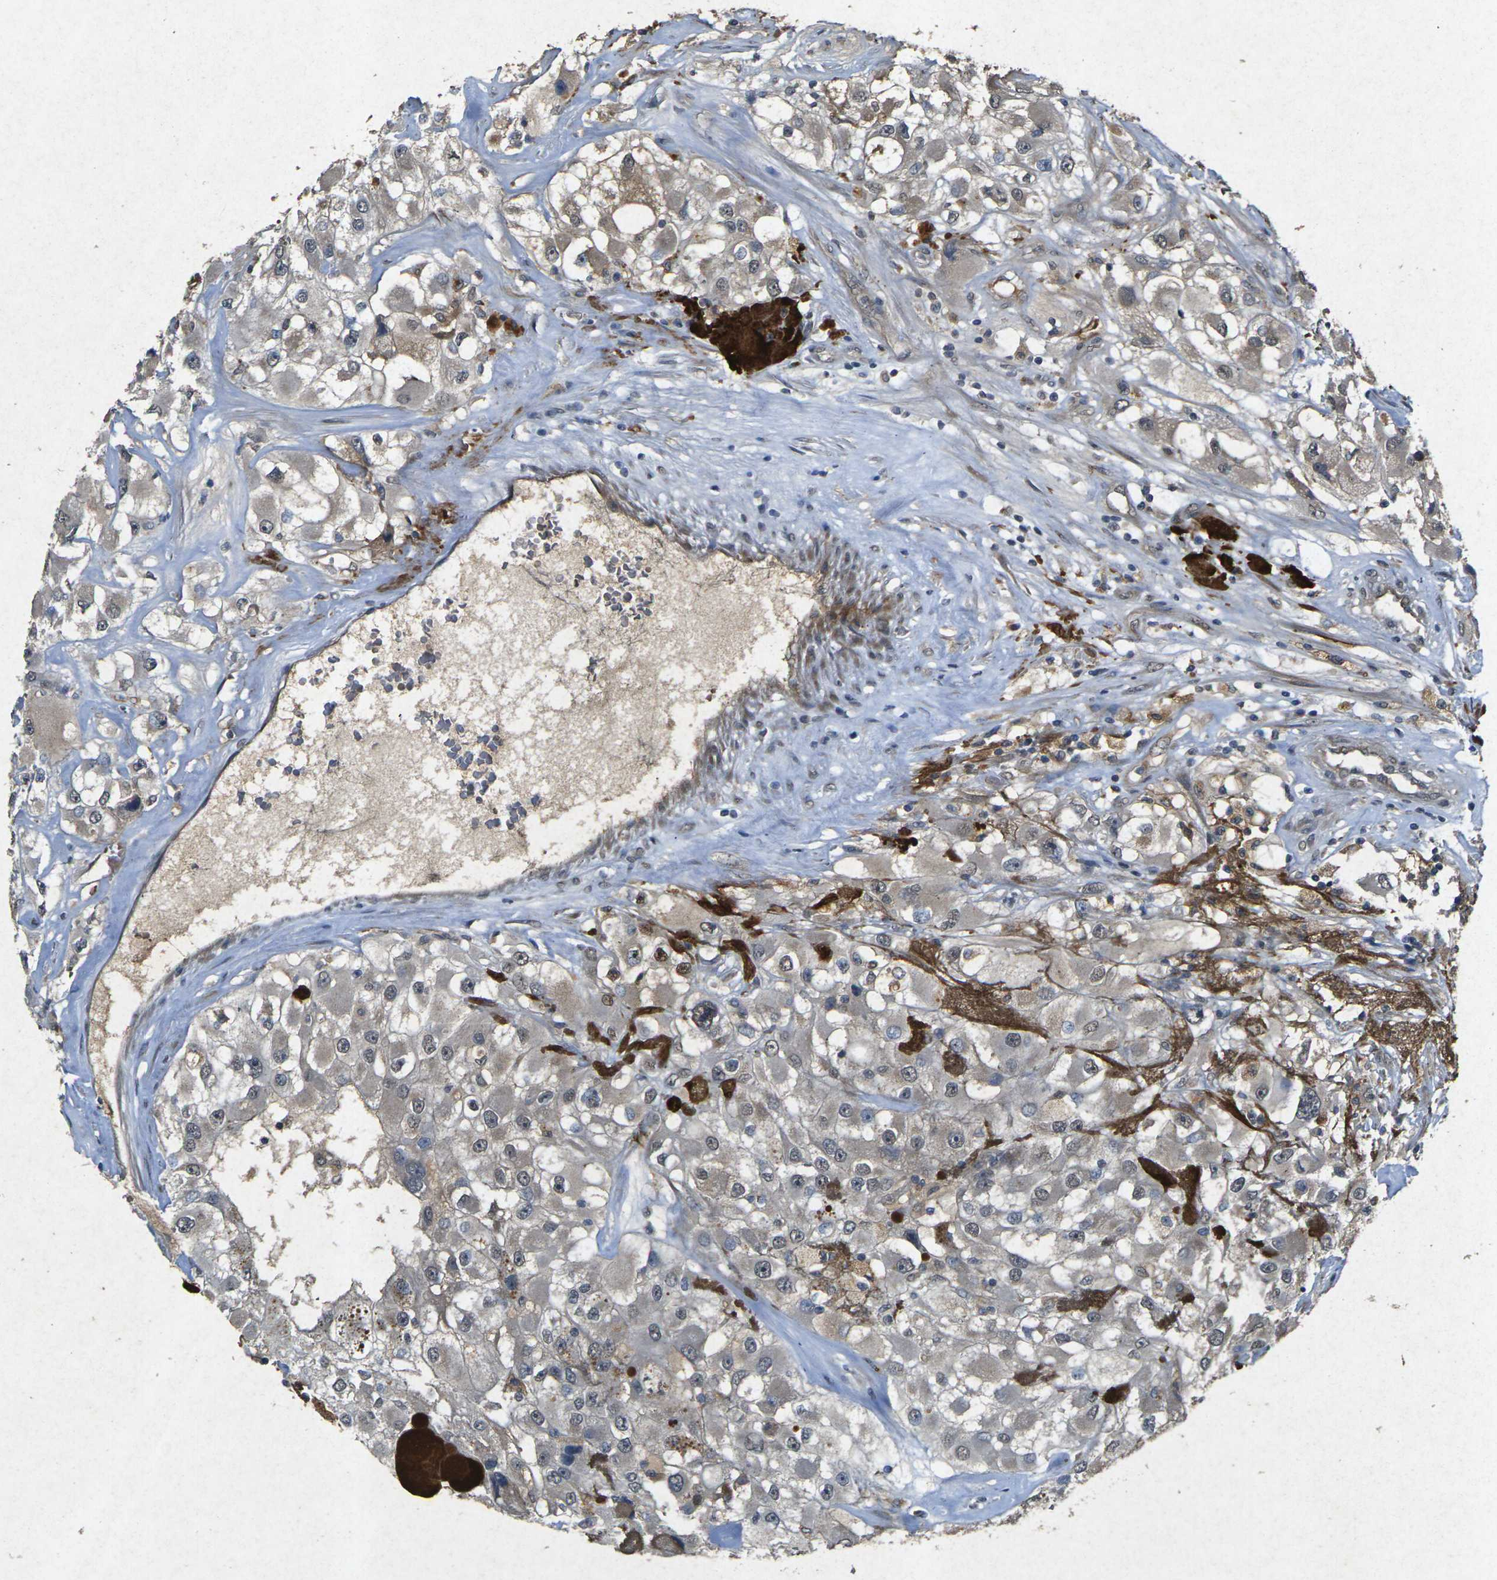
{"staining": {"intensity": "weak", "quantity": "<25%", "location": "cytoplasmic/membranous"}, "tissue": "renal cancer", "cell_type": "Tumor cells", "image_type": "cancer", "snomed": [{"axis": "morphology", "description": "Adenocarcinoma, NOS"}, {"axis": "topography", "description": "Kidney"}], "caption": "This is a histopathology image of IHC staining of adenocarcinoma (renal), which shows no expression in tumor cells.", "gene": "RGMA", "patient": {"sex": "female", "age": 52}}